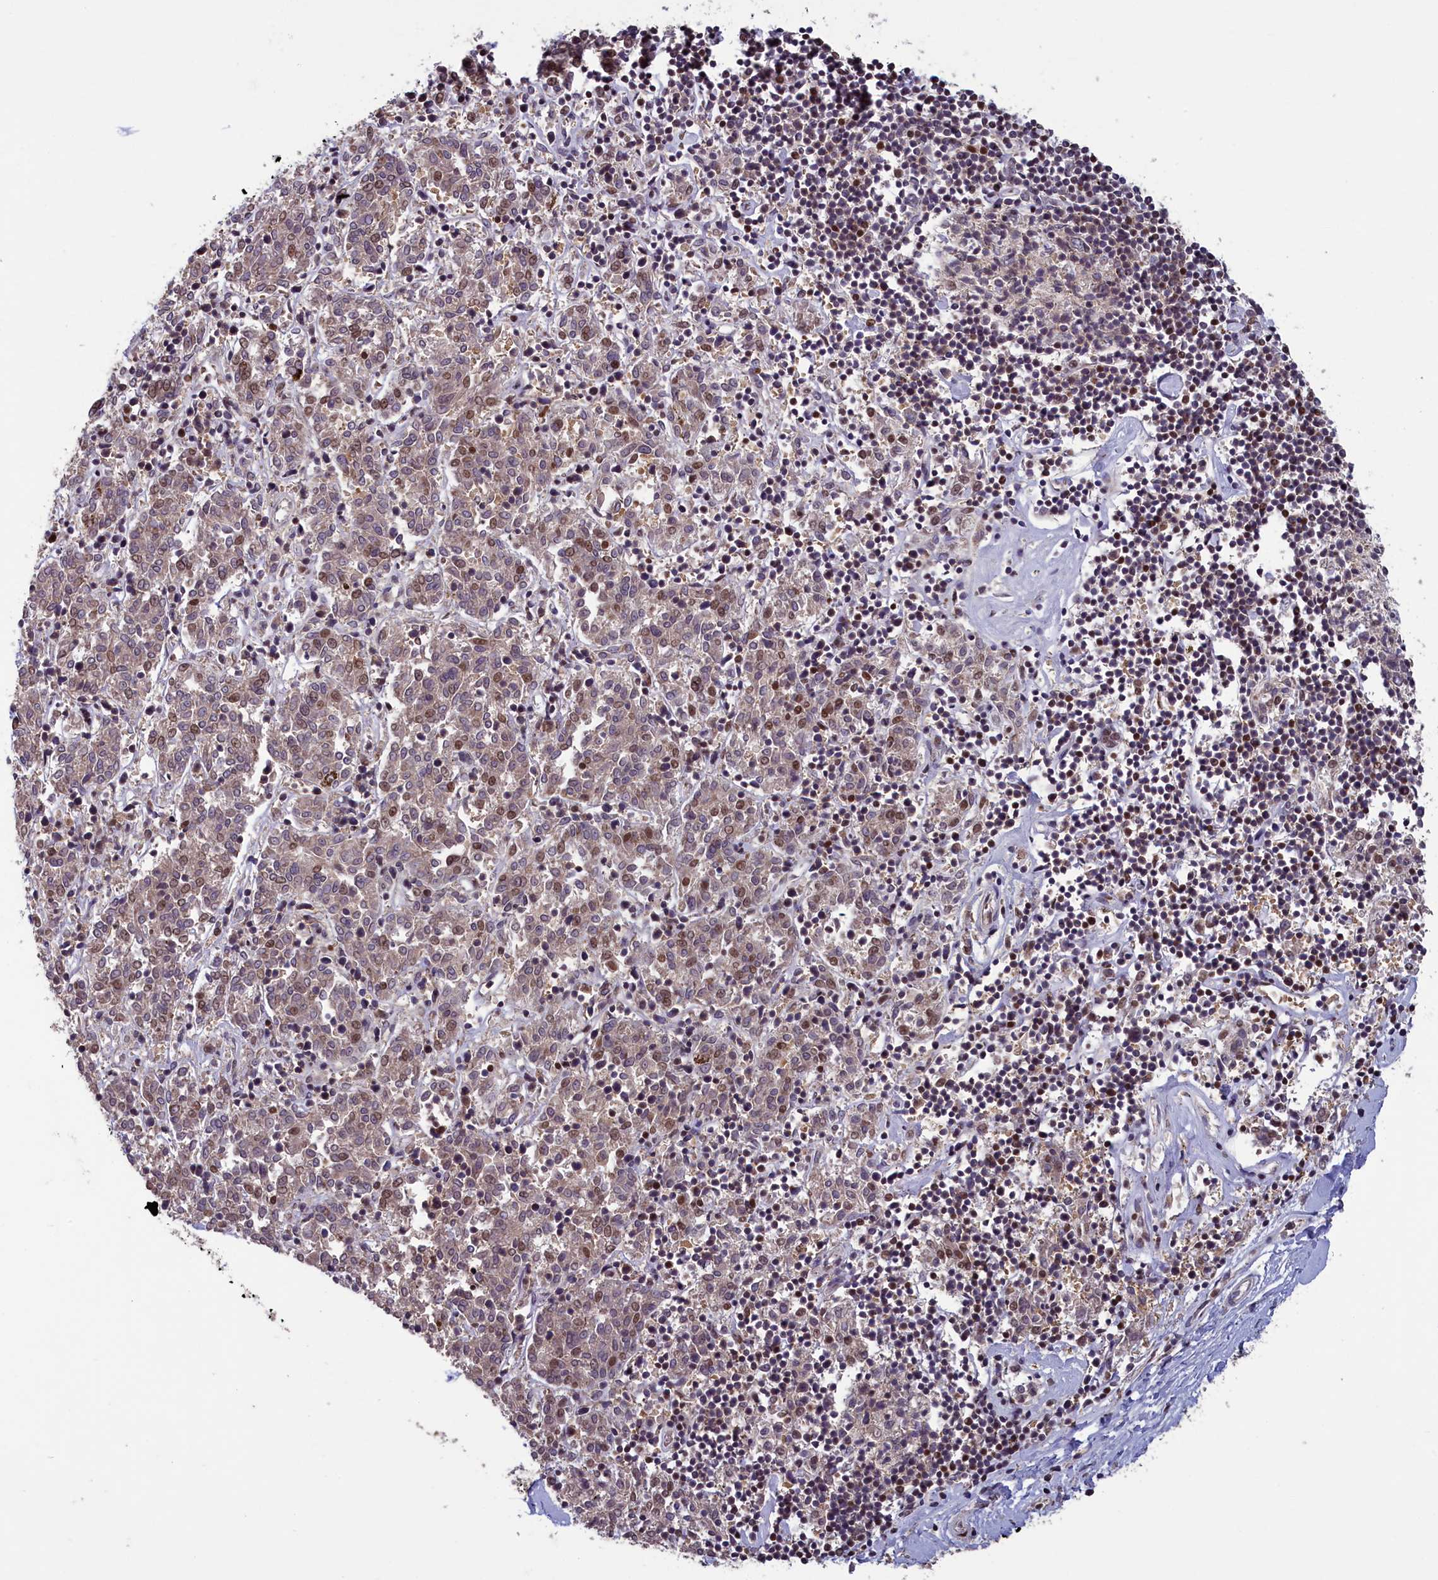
{"staining": {"intensity": "moderate", "quantity": "<25%", "location": "nuclear"}, "tissue": "melanoma", "cell_type": "Tumor cells", "image_type": "cancer", "snomed": [{"axis": "morphology", "description": "Malignant melanoma, NOS"}, {"axis": "topography", "description": "Skin"}], "caption": "Immunohistochemical staining of human malignant melanoma displays low levels of moderate nuclear staining in approximately <25% of tumor cells.", "gene": "NUBP1", "patient": {"sex": "female", "age": 72}}